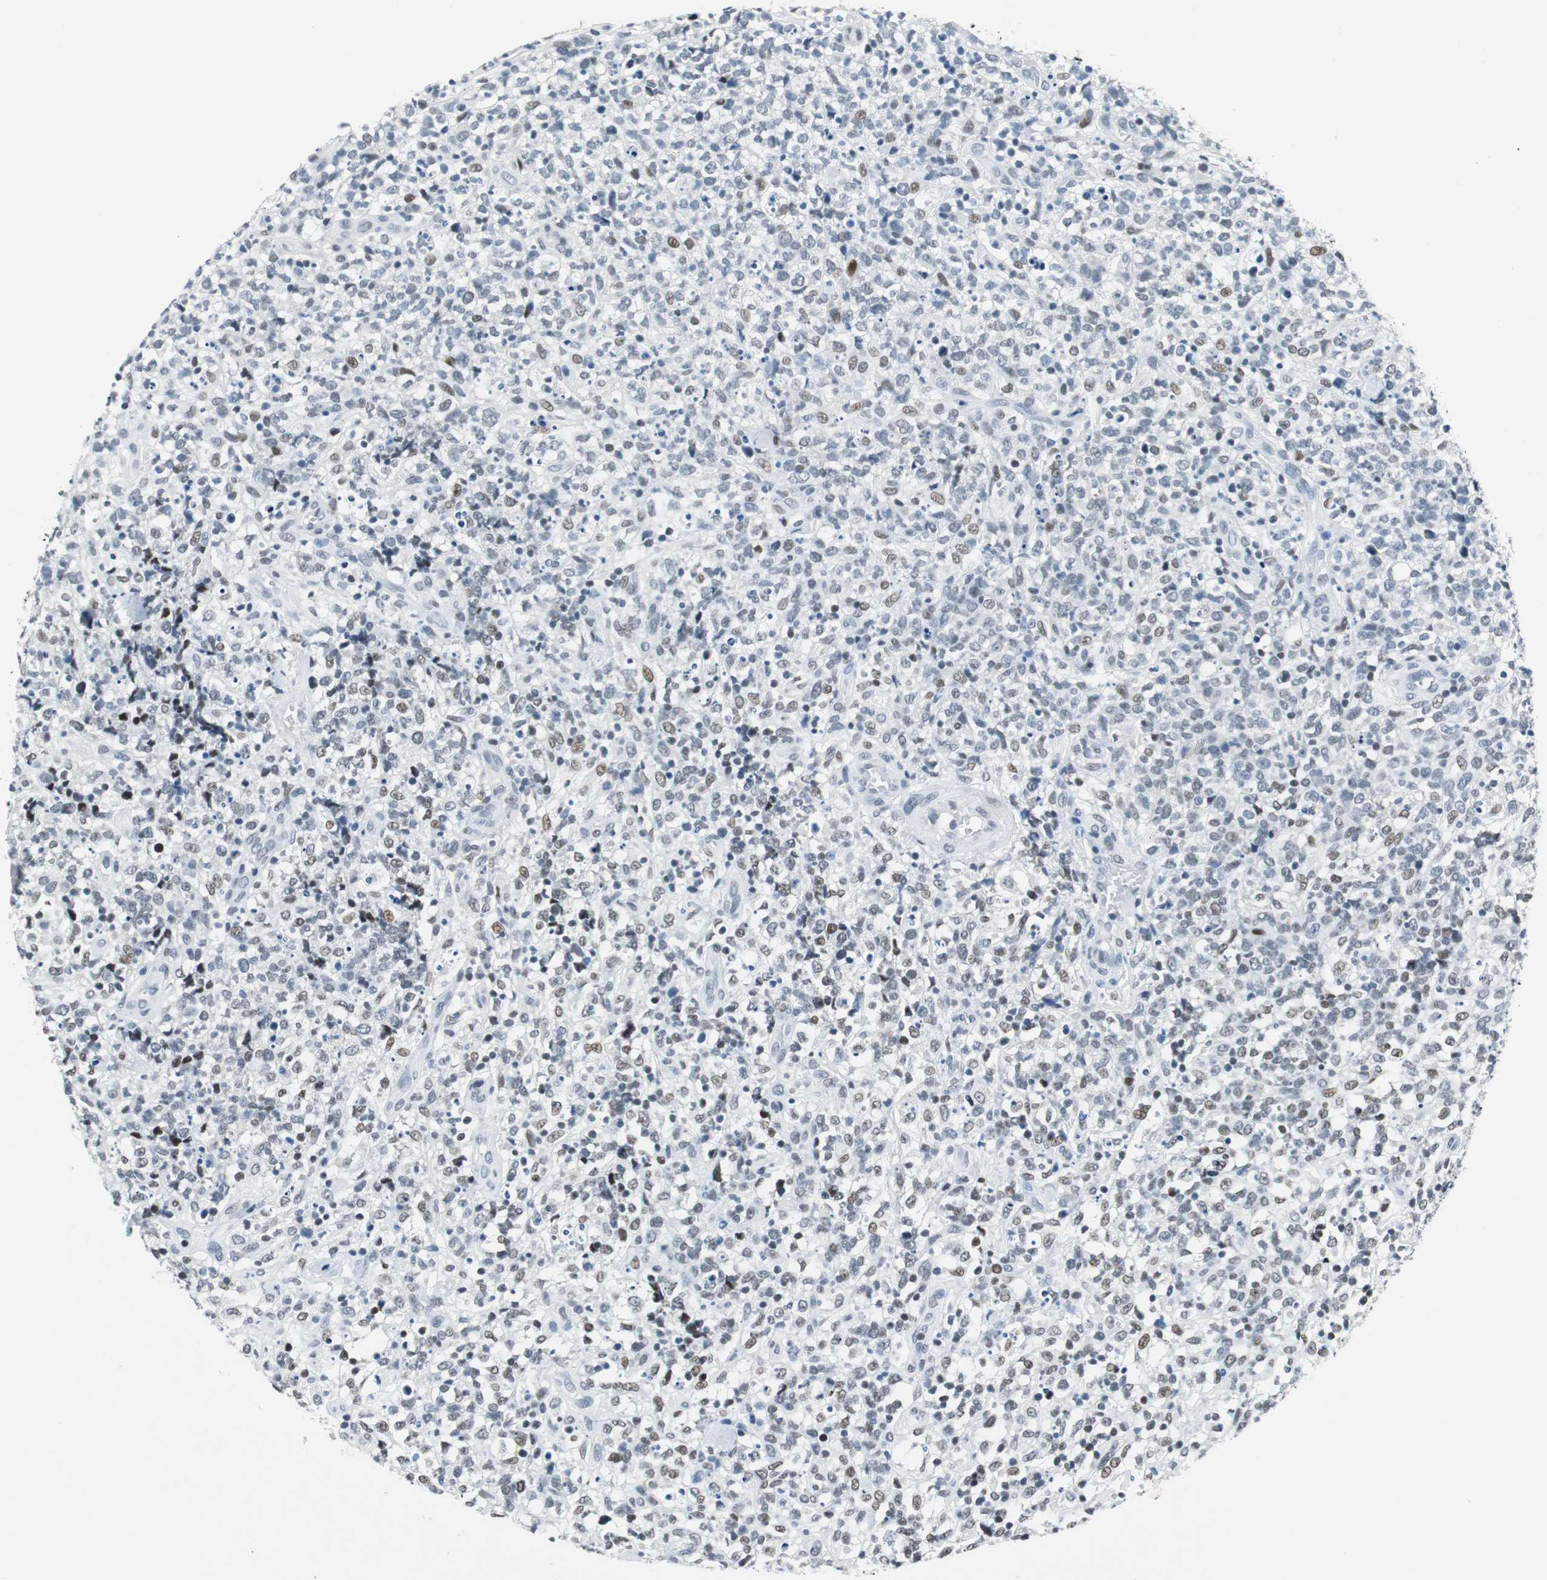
{"staining": {"intensity": "weak", "quantity": "<25%", "location": "nuclear"}, "tissue": "lymphoma", "cell_type": "Tumor cells", "image_type": "cancer", "snomed": [{"axis": "morphology", "description": "Malignant lymphoma, non-Hodgkin's type, High grade"}, {"axis": "topography", "description": "Lymph node"}], "caption": "There is no significant expression in tumor cells of high-grade malignant lymphoma, non-Hodgkin's type.", "gene": "HDAC3", "patient": {"sex": "female", "age": 73}}